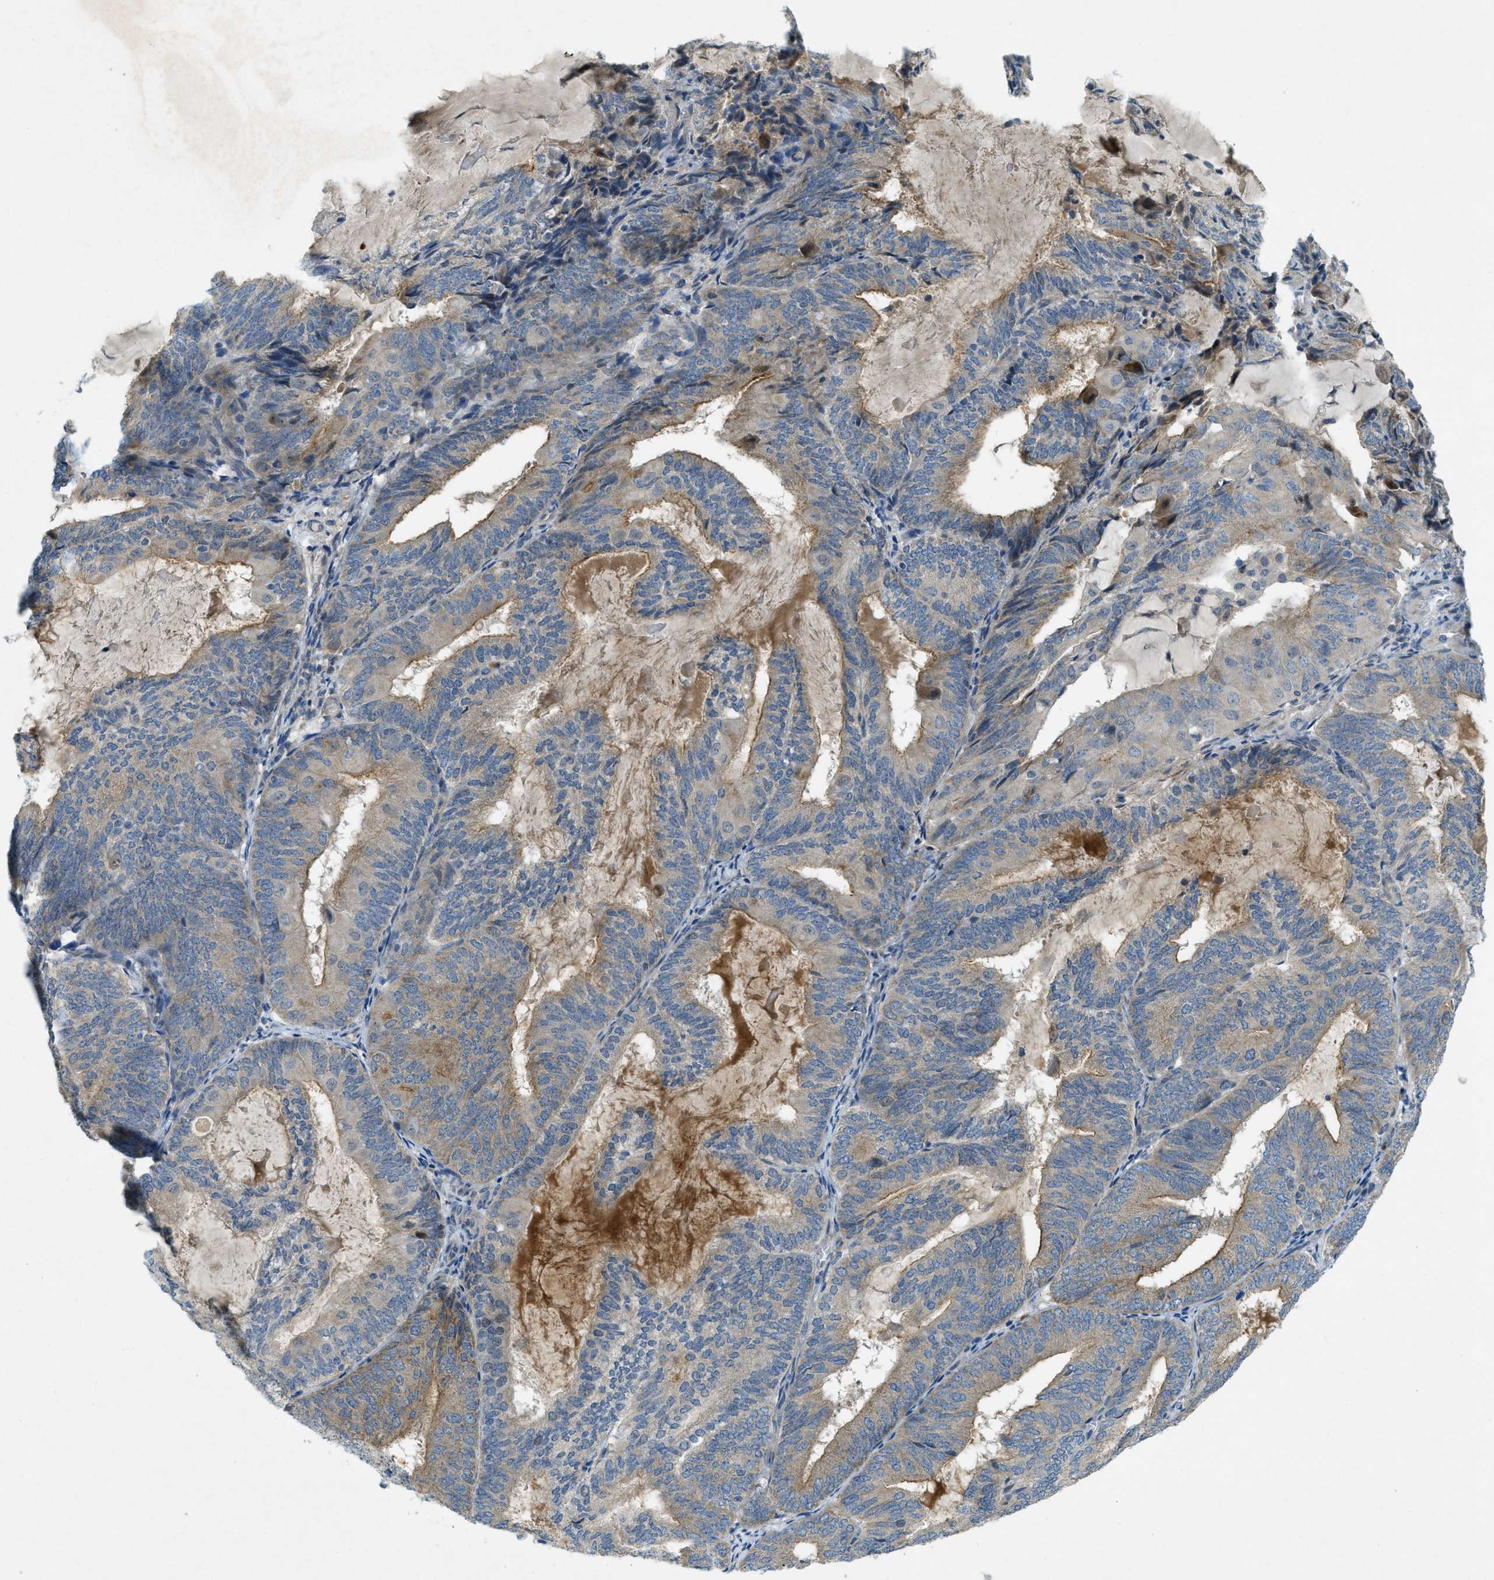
{"staining": {"intensity": "weak", "quantity": "25%-75%", "location": "cytoplasmic/membranous"}, "tissue": "endometrial cancer", "cell_type": "Tumor cells", "image_type": "cancer", "snomed": [{"axis": "morphology", "description": "Adenocarcinoma, NOS"}, {"axis": "topography", "description": "Endometrium"}], "caption": "A micrograph of human endometrial cancer stained for a protein demonstrates weak cytoplasmic/membranous brown staining in tumor cells. The staining is performed using DAB (3,3'-diaminobenzidine) brown chromogen to label protein expression. The nuclei are counter-stained blue using hematoxylin.", "gene": "SNX14", "patient": {"sex": "female", "age": 81}}